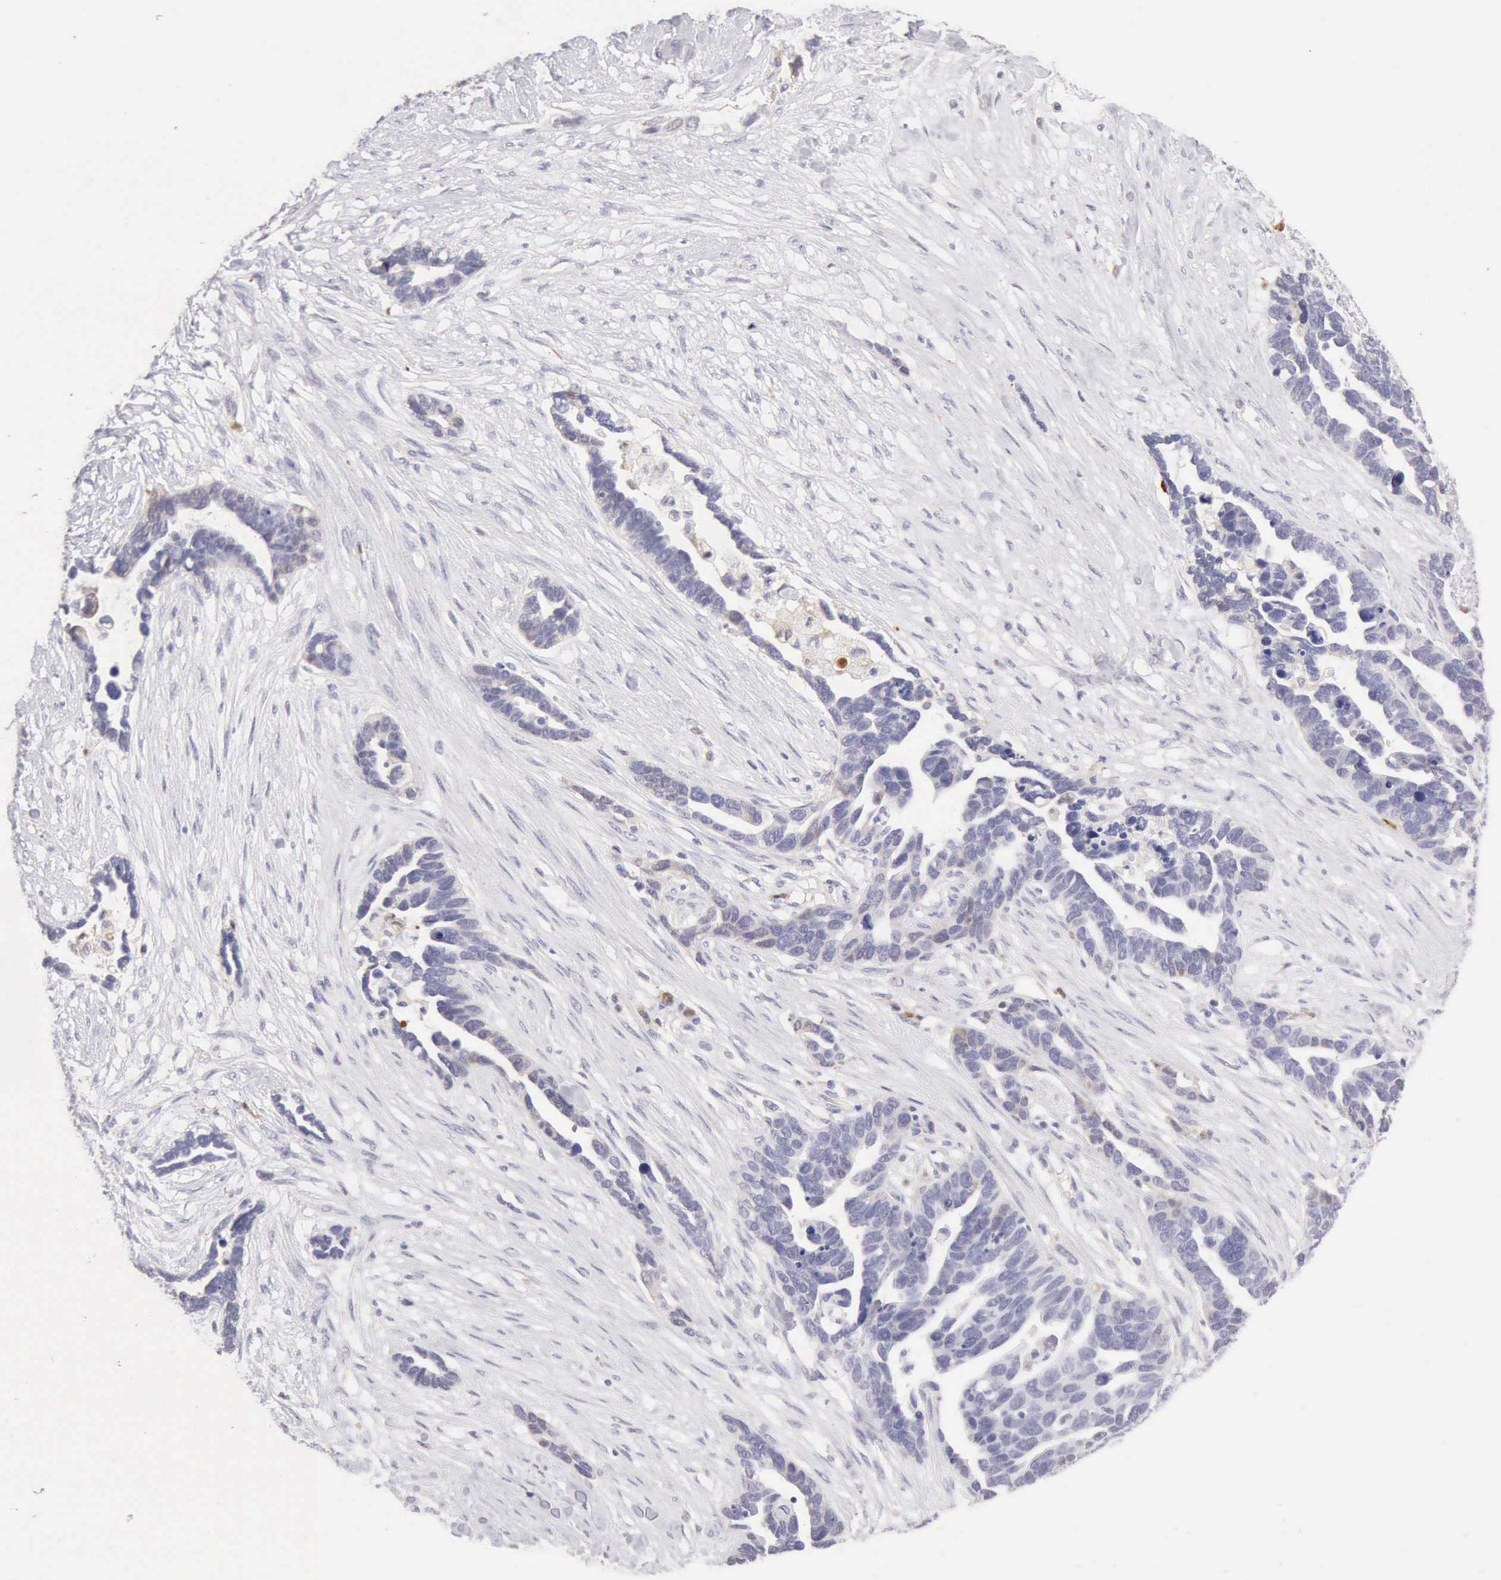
{"staining": {"intensity": "negative", "quantity": "none", "location": "none"}, "tissue": "ovarian cancer", "cell_type": "Tumor cells", "image_type": "cancer", "snomed": [{"axis": "morphology", "description": "Cystadenocarcinoma, serous, NOS"}, {"axis": "topography", "description": "Ovary"}], "caption": "Immunohistochemistry (IHC) of human ovarian cancer (serous cystadenocarcinoma) reveals no staining in tumor cells.", "gene": "RNASE1", "patient": {"sex": "female", "age": 54}}